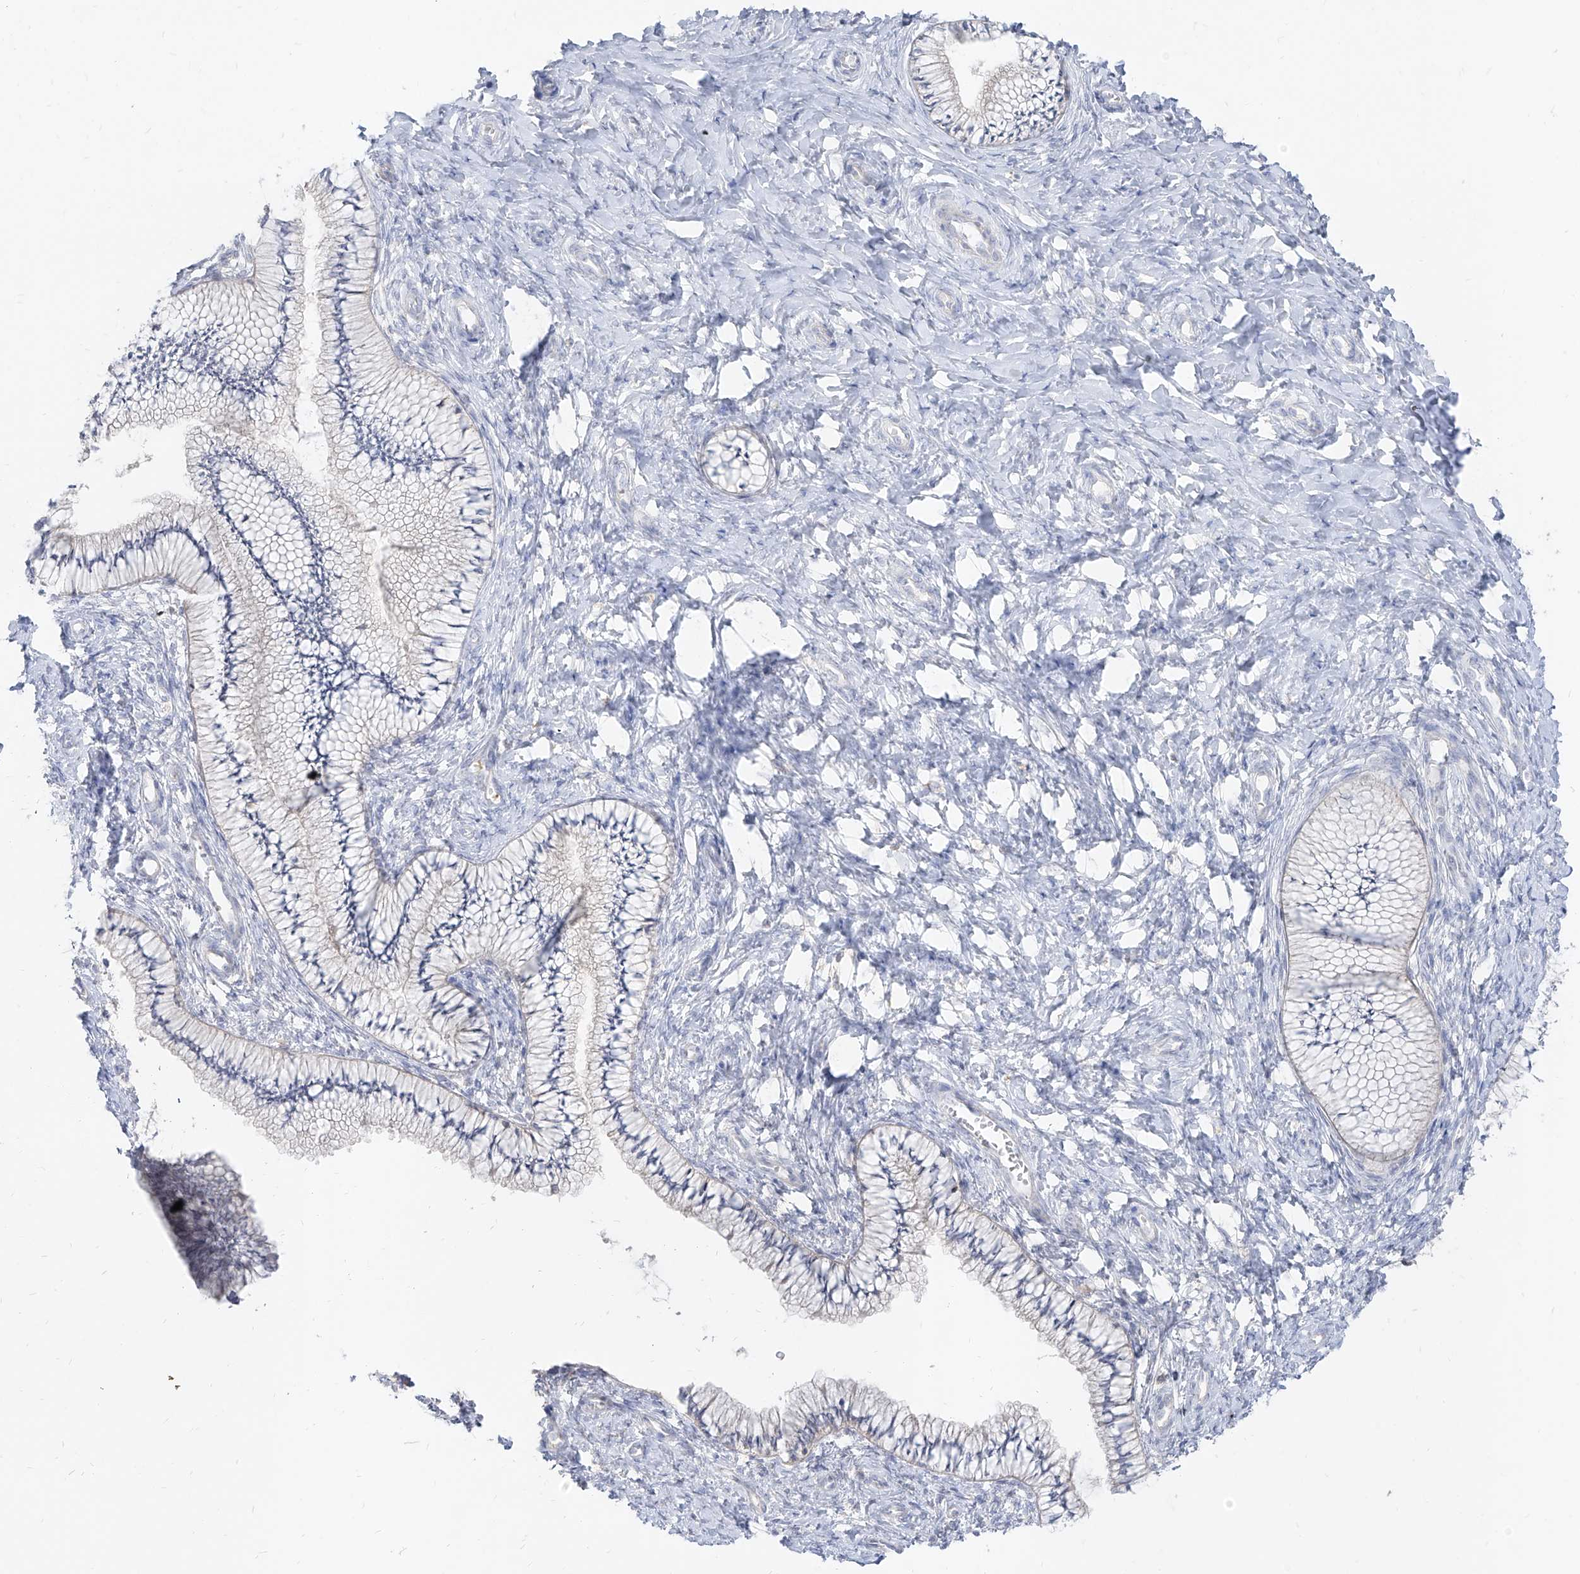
{"staining": {"intensity": "negative", "quantity": "none", "location": "none"}, "tissue": "cervix", "cell_type": "Glandular cells", "image_type": "normal", "snomed": [{"axis": "morphology", "description": "Normal tissue, NOS"}, {"axis": "topography", "description": "Cervix"}], "caption": "An immunohistochemistry image of unremarkable cervix is shown. There is no staining in glandular cells of cervix.", "gene": "RBFOX3", "patient": {"sex": "female", "age": 36}}